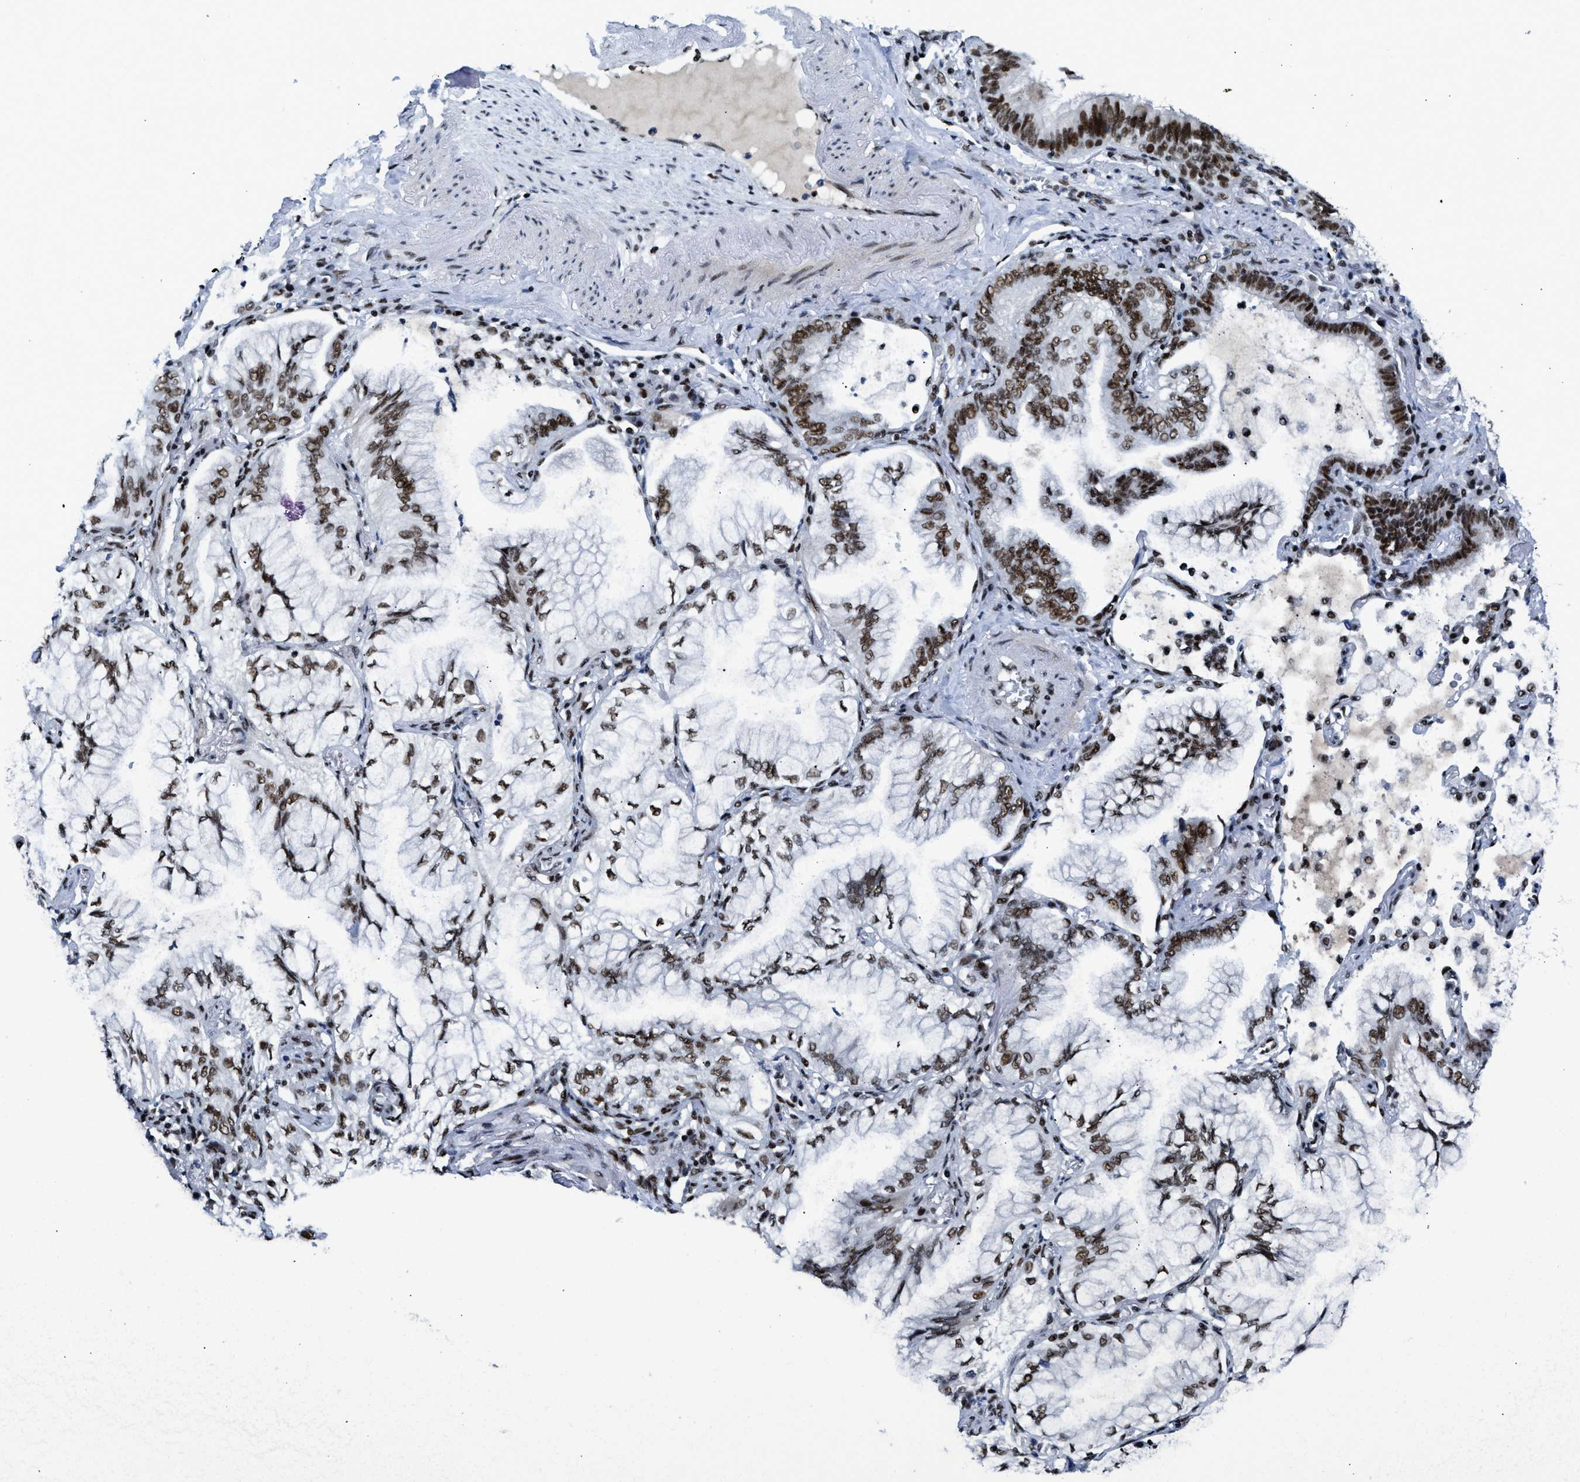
{"staining": {"intensity": "strong", "quantity": ">75%", "location": "nuclear"}, "tissue": "lung cancer", "cell_type": "Tumor cells", "image_type": "cancer", "snomed": [{"axis": "morphology", "description": "Adenocarcinoma, NOS"}, {"axis": "topography", "description": "Lung"}], "caption": "Immunohistochemical staining of human adenocarcinoma (lung) reveals high levels of strong nuclear protein staining in about >75% of tumor cells.", "gene": "SCAF4", "patient": {"sex": "female", "age": 70}}